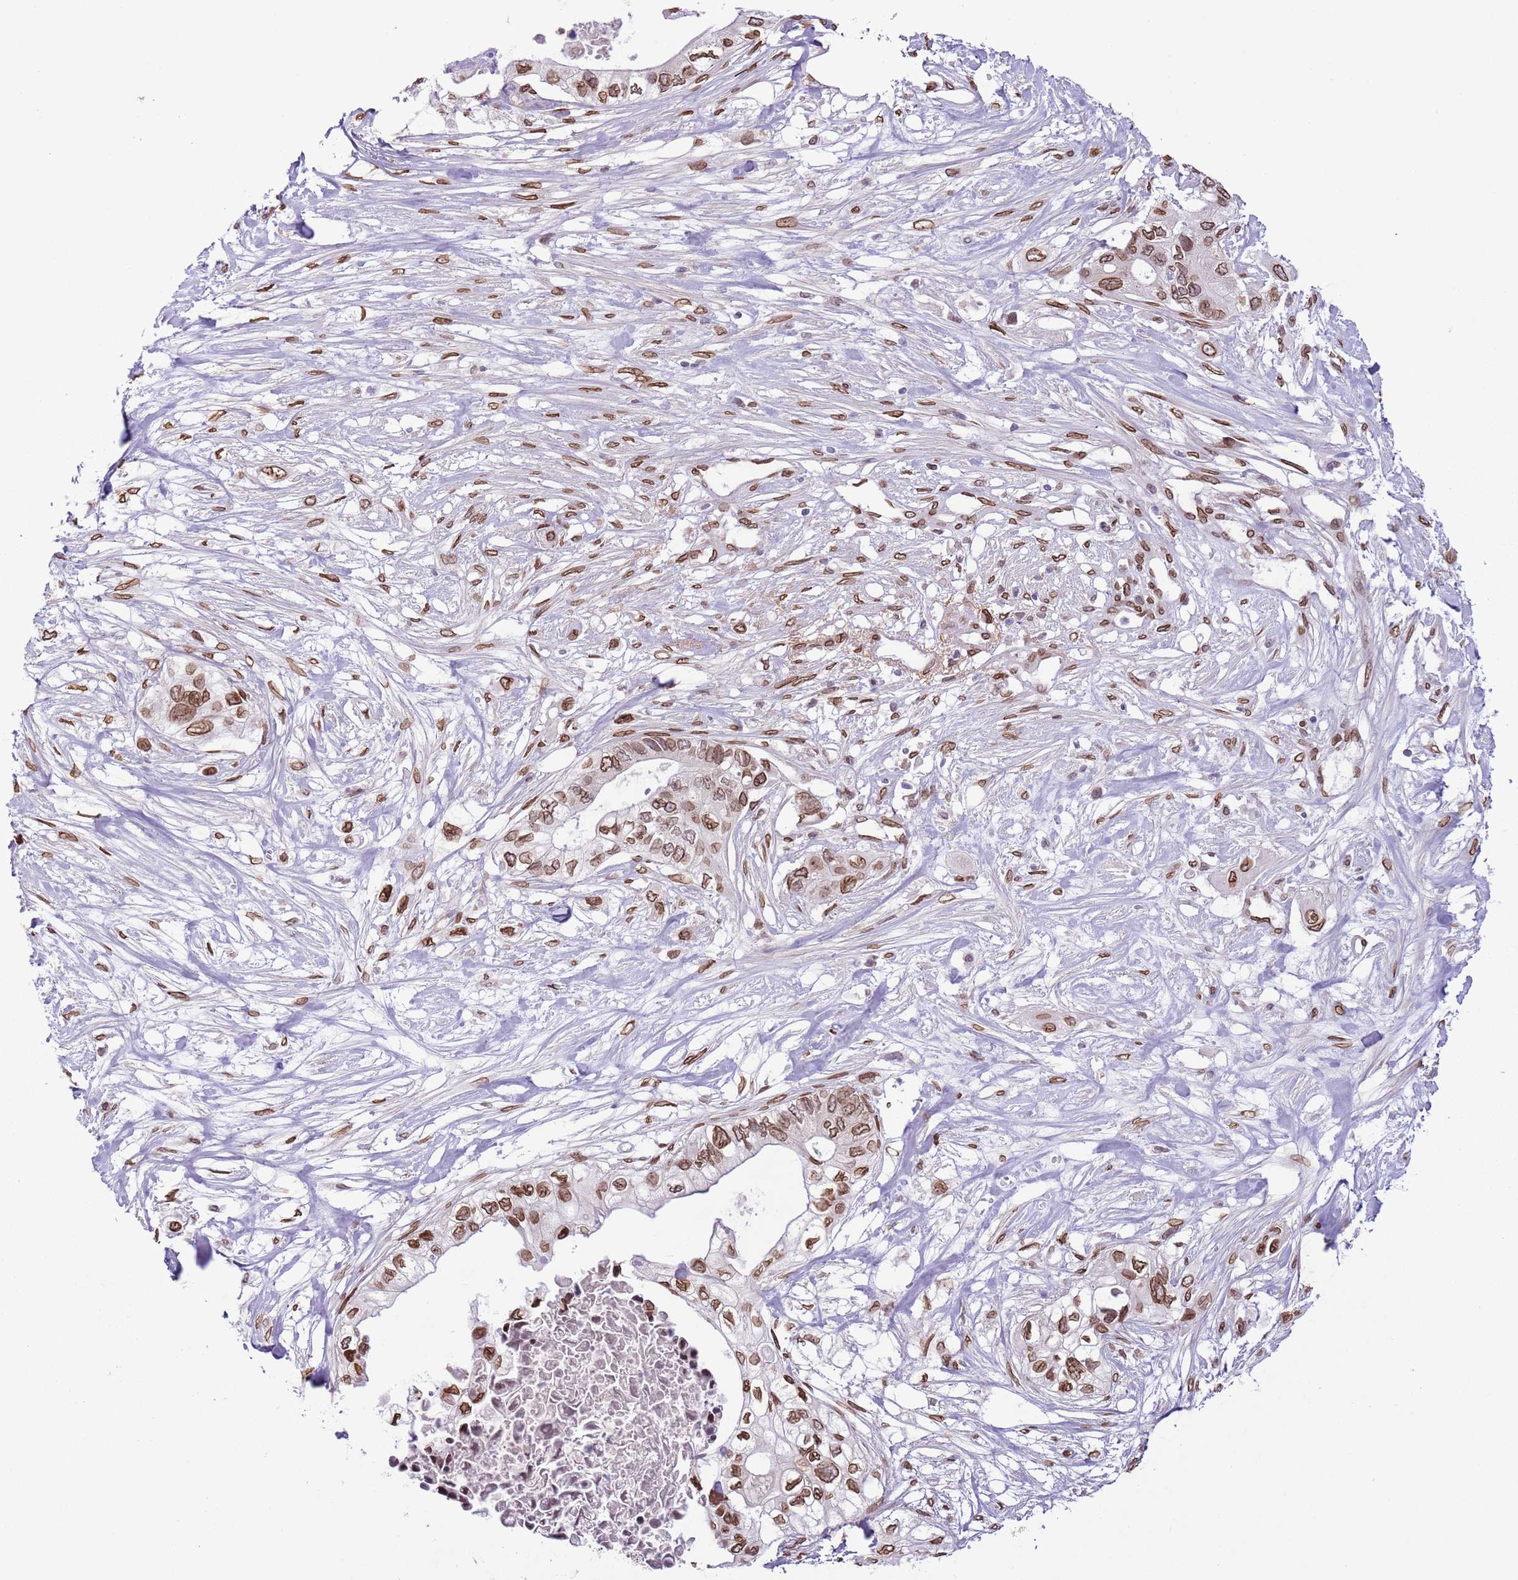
{"staining": {"intensity": "moderate", "quantity": ">75%", "location": "cytoplasmic/membranous,nuclear"}, "tissue": "pancreatic cancer", "cell_type": "Tumor cells", "image_type": "cancer", "snomed": [{"axis": "morphology", "description": "Adenocarcinoma, NOS"}, {"axis": "topography", "description": "Pancreas"}], "caption": "Protein expression by IHC reveals moderate cytoplasmic/membranous and nuclear staining in about >75% of tumor cells in pancreatic adenocarcinoma. The staining was performed using DAB (3,3'-diaminobenzidine), with brown indicating positive protein expression. Nuclei are stained blue with hematoxylin.", "gene": "ZGLP1", "patient": {"sex": "female", "age": 63}}